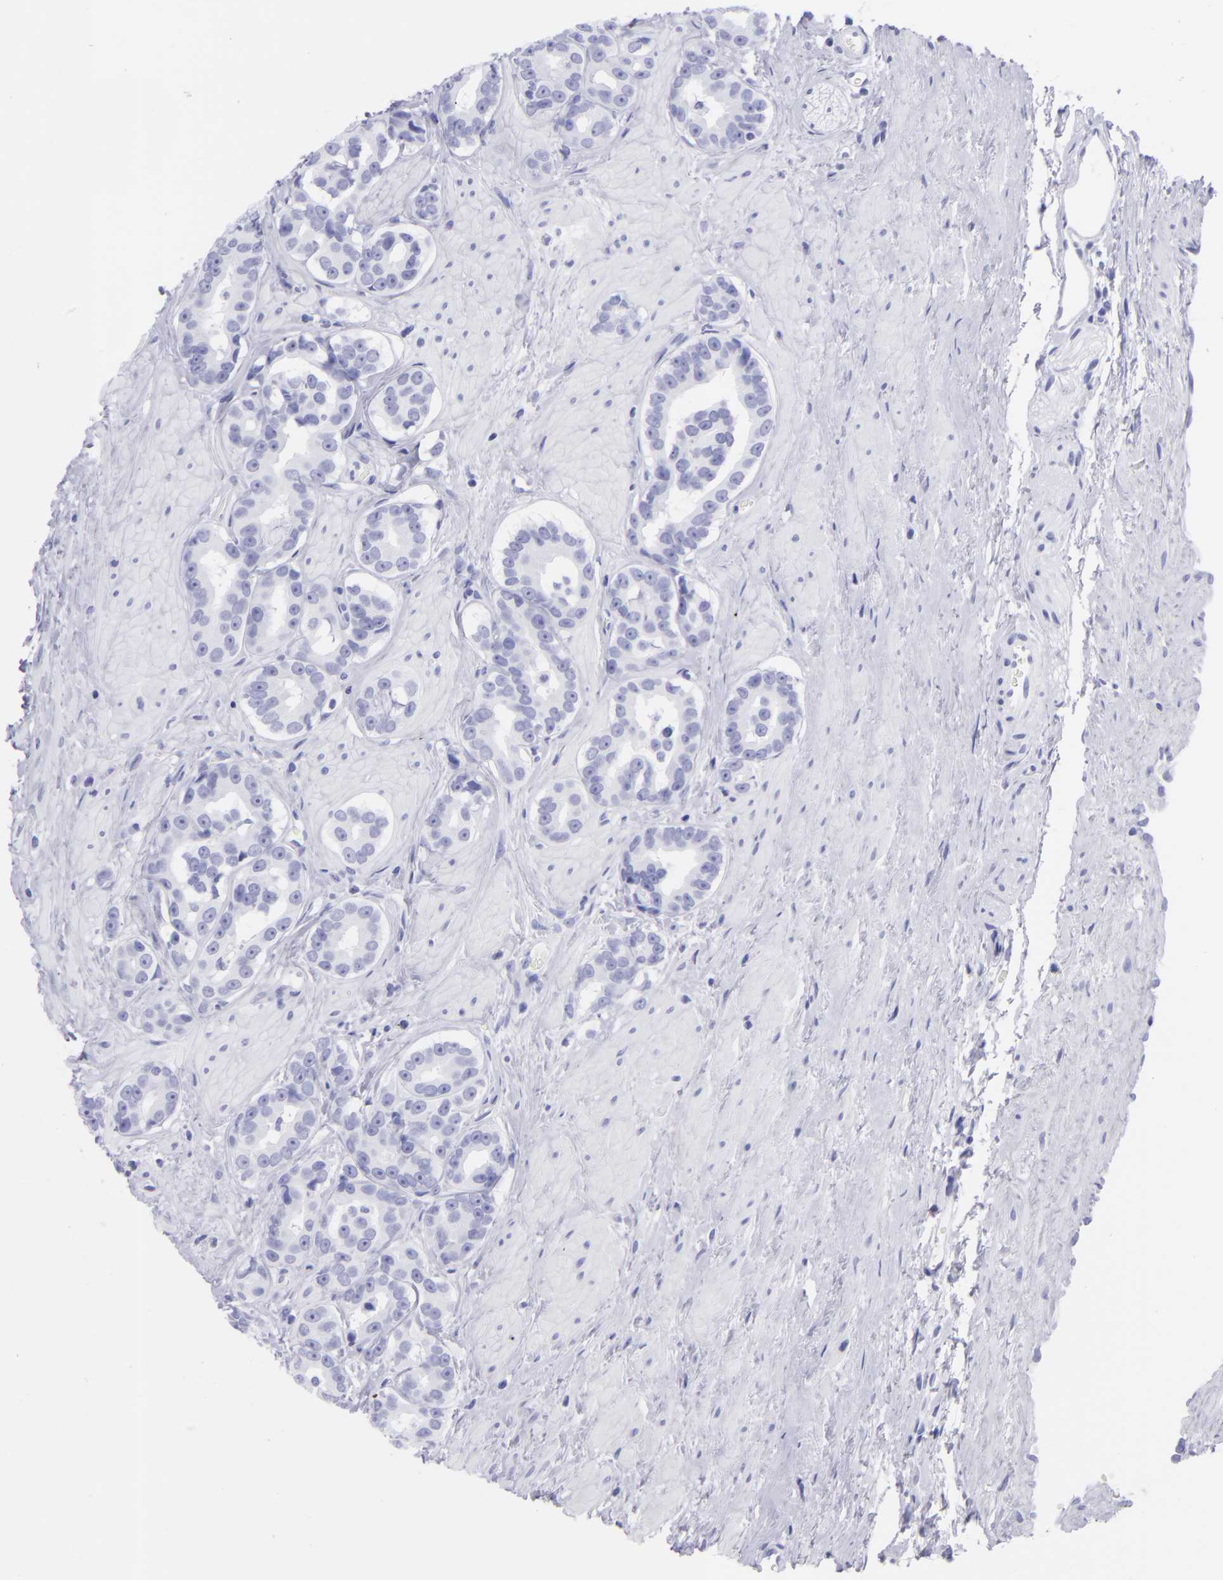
{"staining": {"intensity": "negative", "quantity": "none", "location": "none"}, "tissue": "prostate cancer", "cell_type": "Tumor cells", "image_type": "cancer", "snomed": [{"axis": "morphology", "description": "Adenocarcinoma, Low grade"}, {"axis": "topography", "description": "Prostate"}], "caption": "This is an immunohistochemistry (IHC) histopathology image of human prostate cancer. There is no positivity in tumor cells.", "gene": "SLC1A3", "patient": {"sex": "male", "age": 59}}